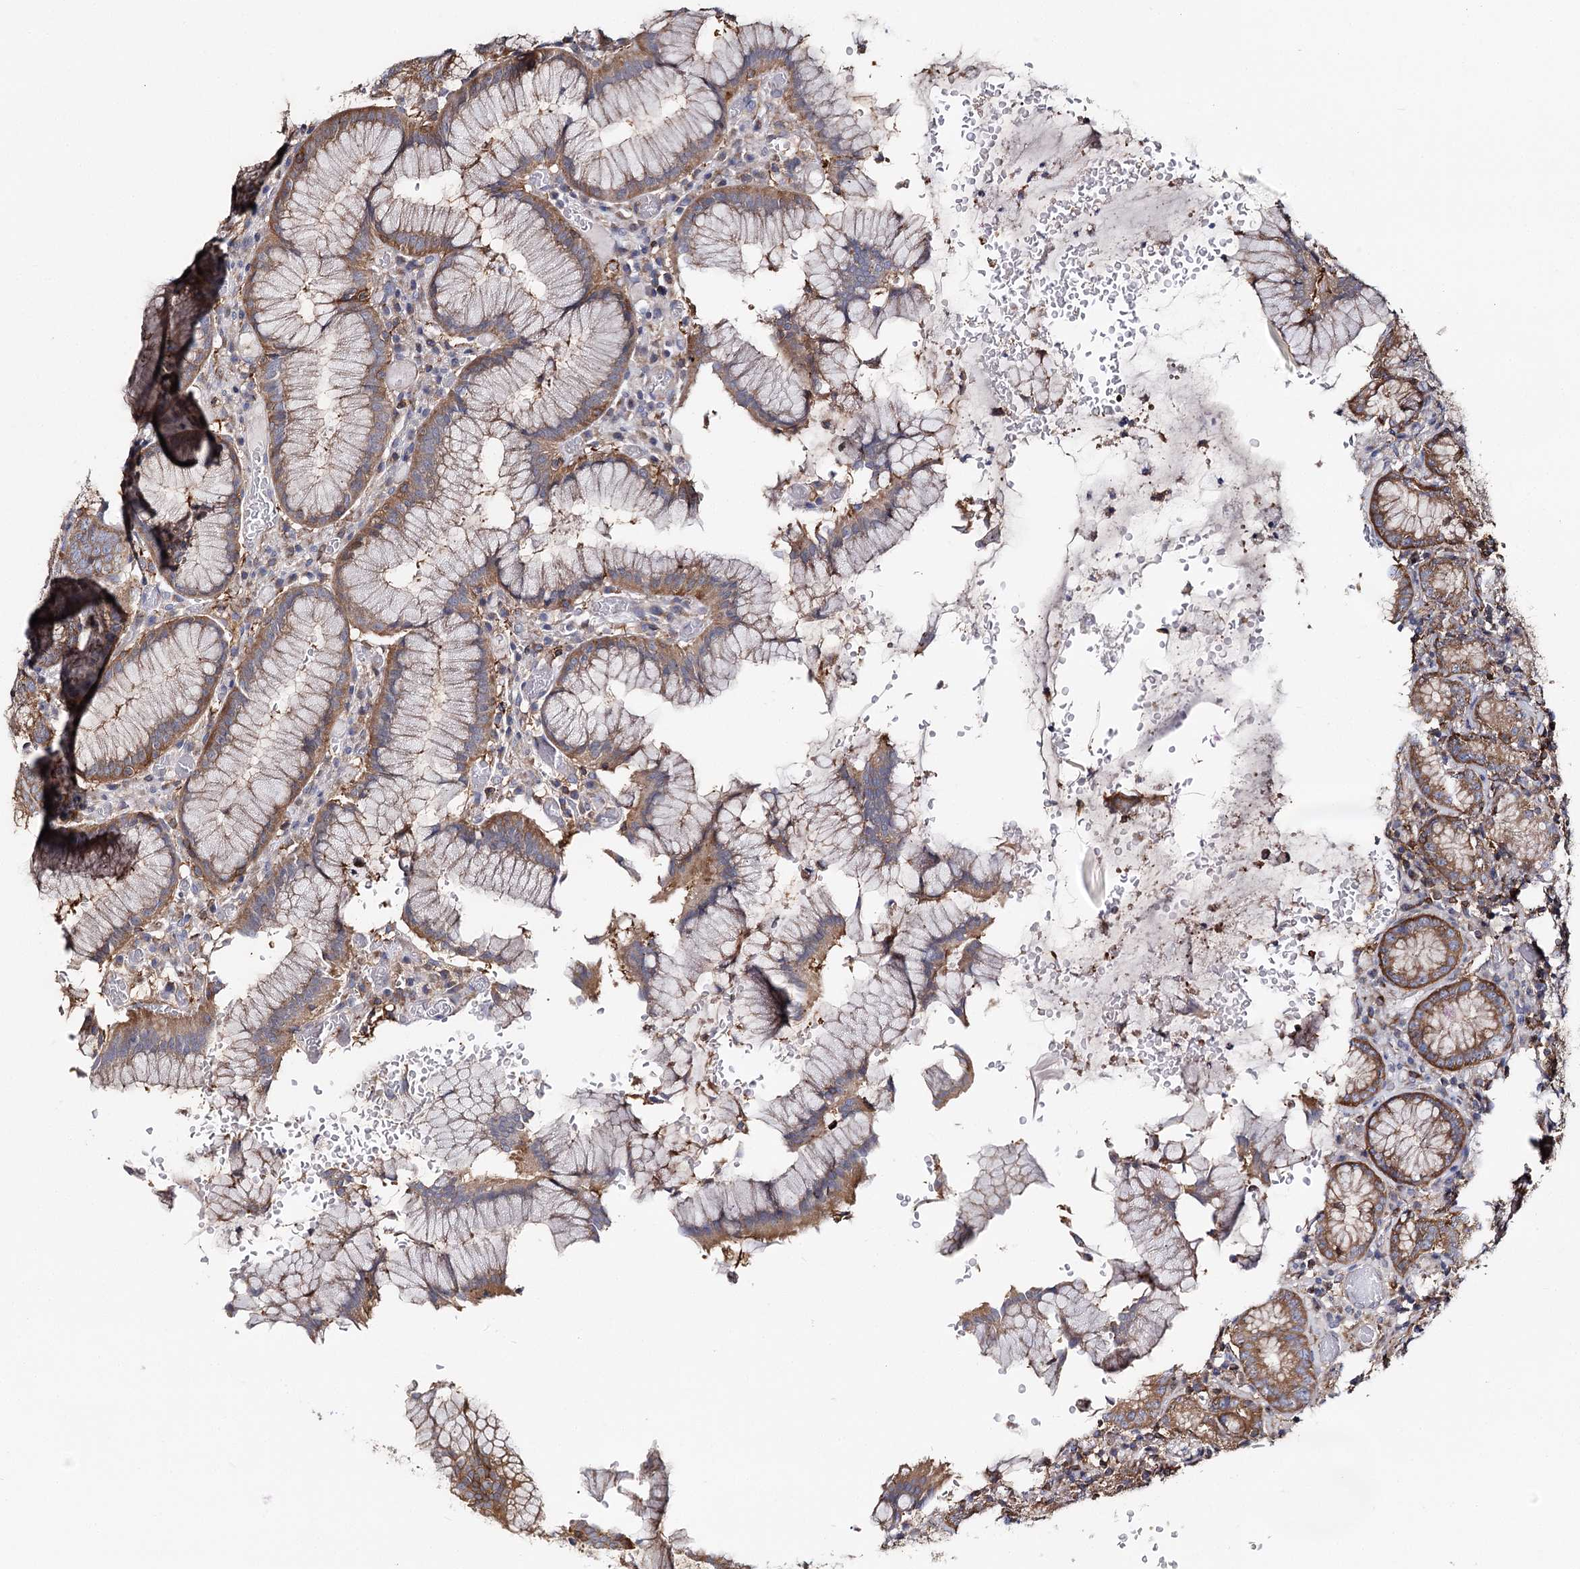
{"staining": {"intensity": "moderate", "quantity": ">75%", "location": "cytoplasmic/membranous"}, "tissue": "stomach", "cell_type": "Glandular cells", "image_type": "normal", "snomed": [{"axis": "morphology", "description": "Normal tissue, NOS"}, {"axis": "topography", "description": "Stomach"}], "caption": "An image of human stomach stained for a protein reveals moderate cytoplasmic/membranous brown staining in glandular cells.", "gene": "SEC24B", "patient": {"sex": "male", "age": 55}}